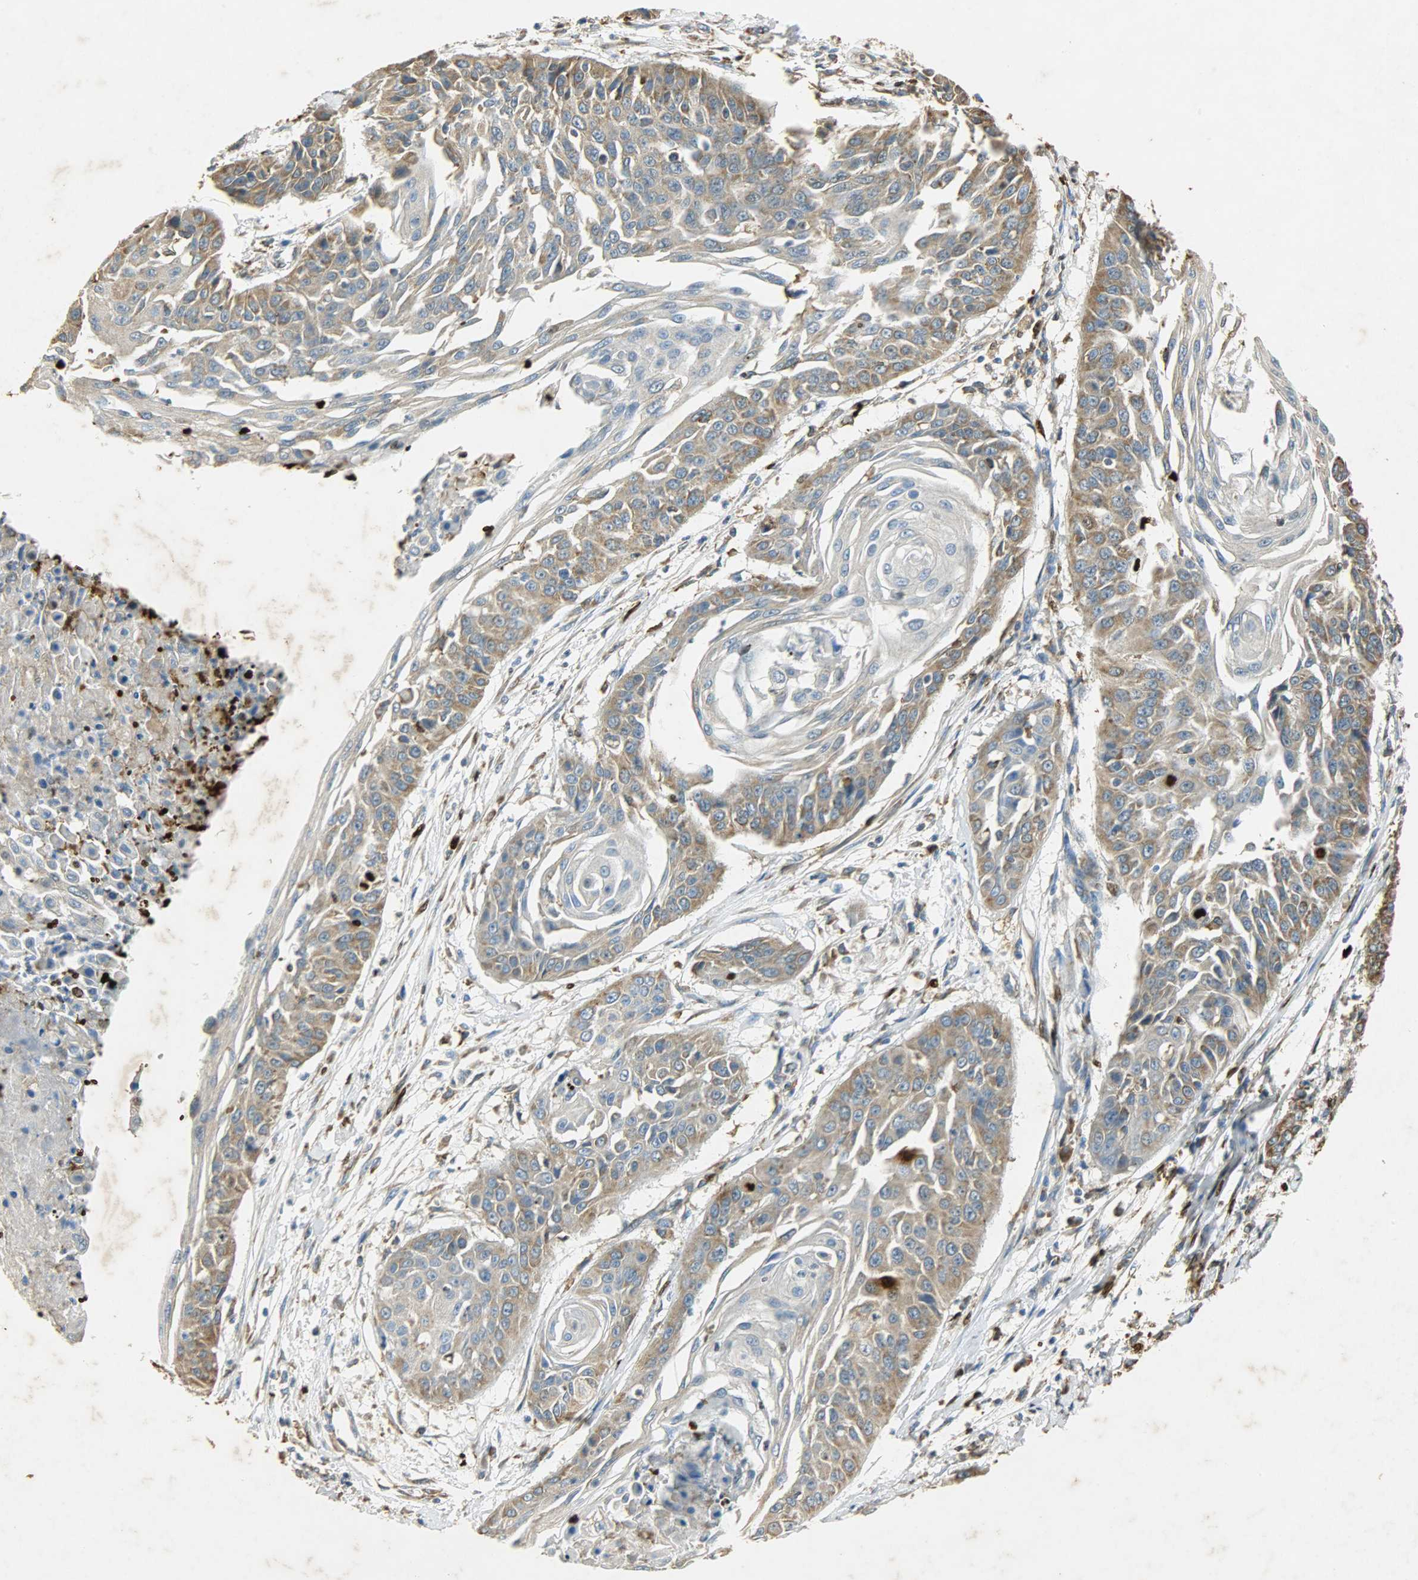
{"staining": {"intensity": "moderate", "quantity": ">75%", "location": "cytoplasmic/membranous"}, "tissue": "cervical cancer", "cell_type": "Tumor cells", "image_type": "cancer", "snomed": [{"axis": "morphology", "description": "Squamous cell carcinoma, NOS"}, {"axis": "topography", "description": "Cervix"}], "caption": "Protein positivity by IHC demonstrates moderate cytoplasmic/membranous expression in about >75% of tumor cells in cervical squamous cell carcinoma. The protein of interest is shown in brown color, while the nuclei are stained blue.", "gene": "HSPA5", "patient": {"sex": "female", "age": 64}}